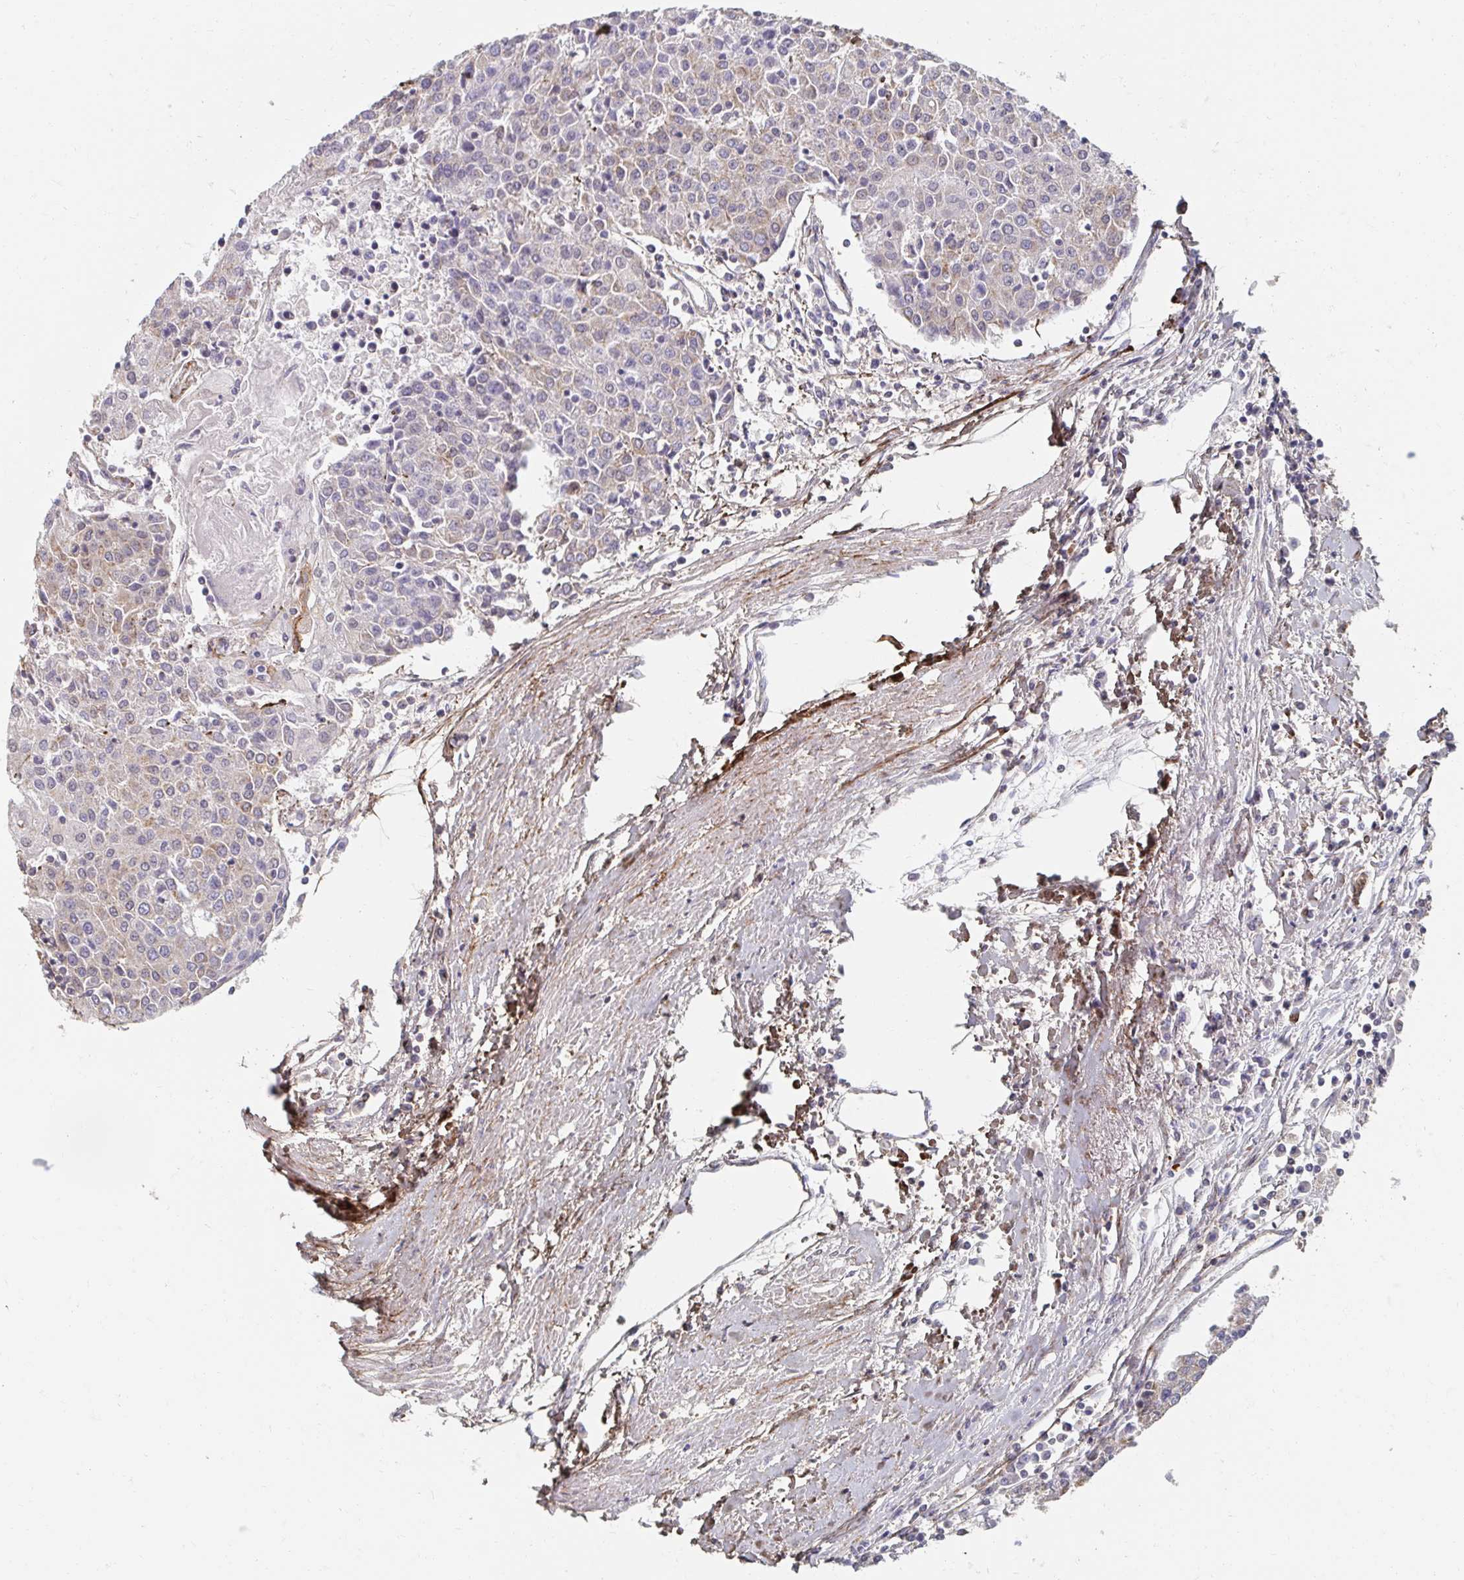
{"staining": {"intensity": "weak", "quantity": "<25%", "location": "cytoplasmic/membranous"}, "tissue": "urothelial cancer", "cell_type": "Tumor cells", "image_type": "cancer", "snomed": [{"axis": "morphology", "description": "Urothelial carcinoma, High grade"}, {"axis": "topography", "description": "Urinary bladder"}], "caption": "The histopathology image exhibits no staining of tumor cells in urothelial cancer.", "gene": "MAVS", "patient": {"sex": "female", "age": 85}}